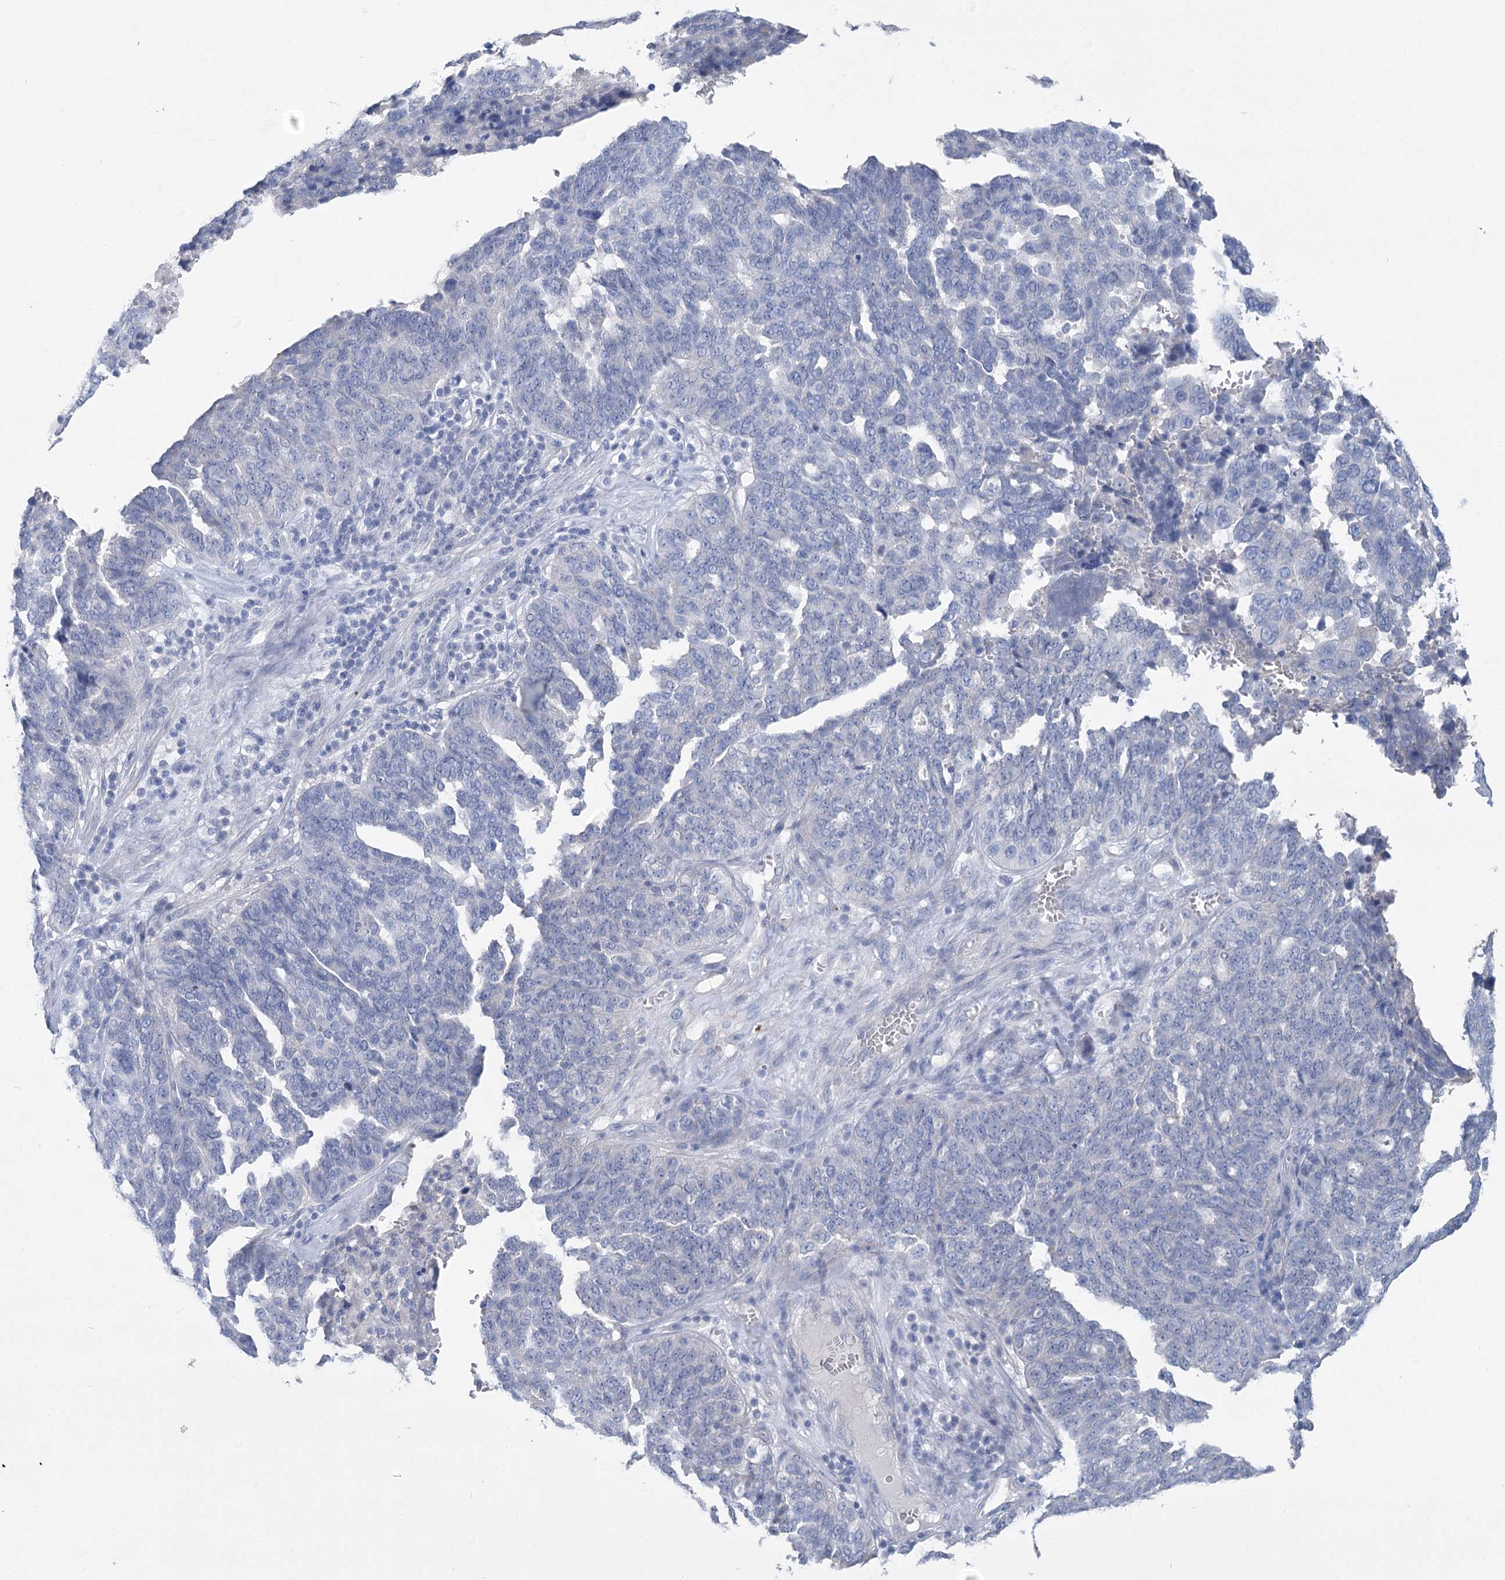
{"staining": {"intensity": "negative", "quantity": "none", "location": "none"}, "tissue": "ovarian cancer", "cell_type": "Tumor cells", "image_type": "cancer", "snomed": [{"axis": "morphology", "description": "Cystadenocarcinoma, serous, NOS"}, {"axis": "topography", "description": "Ovary"}], "caption": "High power microscopy micrograph of an immunohistochemistry image of ovarian cancer, revealing no significant expression in tumor cells.", "gene": "SLC9A3", "patient": {"sex": "female", "age": 59}}